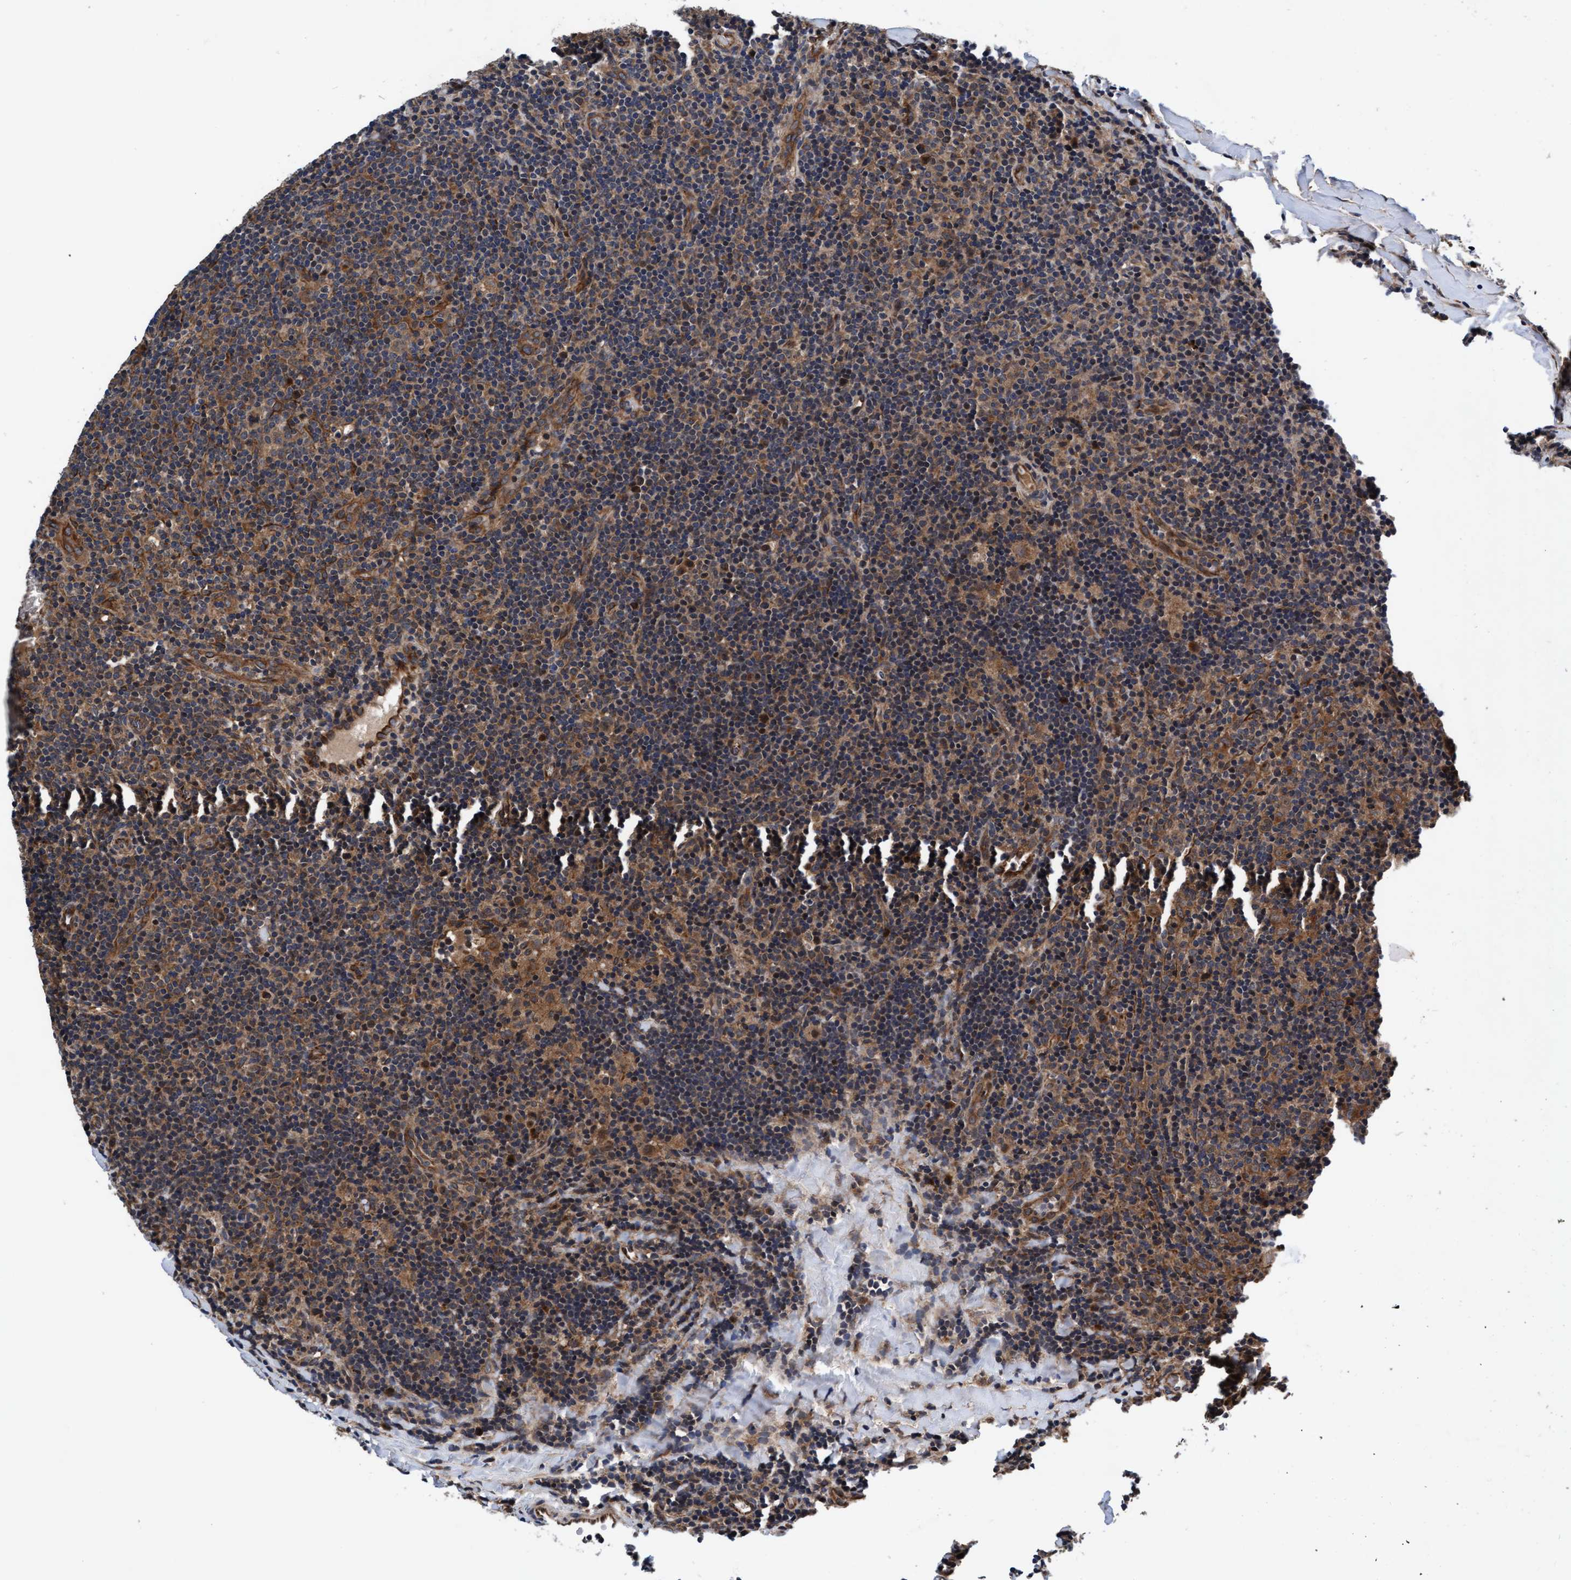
{"staining": {"intensity": "weak", "quantity": ">75%", "location": "cytoplasmic/membranous"}, "tissue": "lymphoma", "cell_type": "Tumor cells", "image_type": "cancer", "snomed": [{"axis": "morphology", "description": "Hodgkin's disease, NOS"}, {"axis": "topography", "description": "Lymph node"}], "caption": "Immunohistochemical staining of human Hodgkin's disease exhibits low levels of weak cytoplasmic/membranous expression in approximately >75% of tumor cells.", "gene": "EFCAB13", "patient": {"sex": "female", "age": 57}}